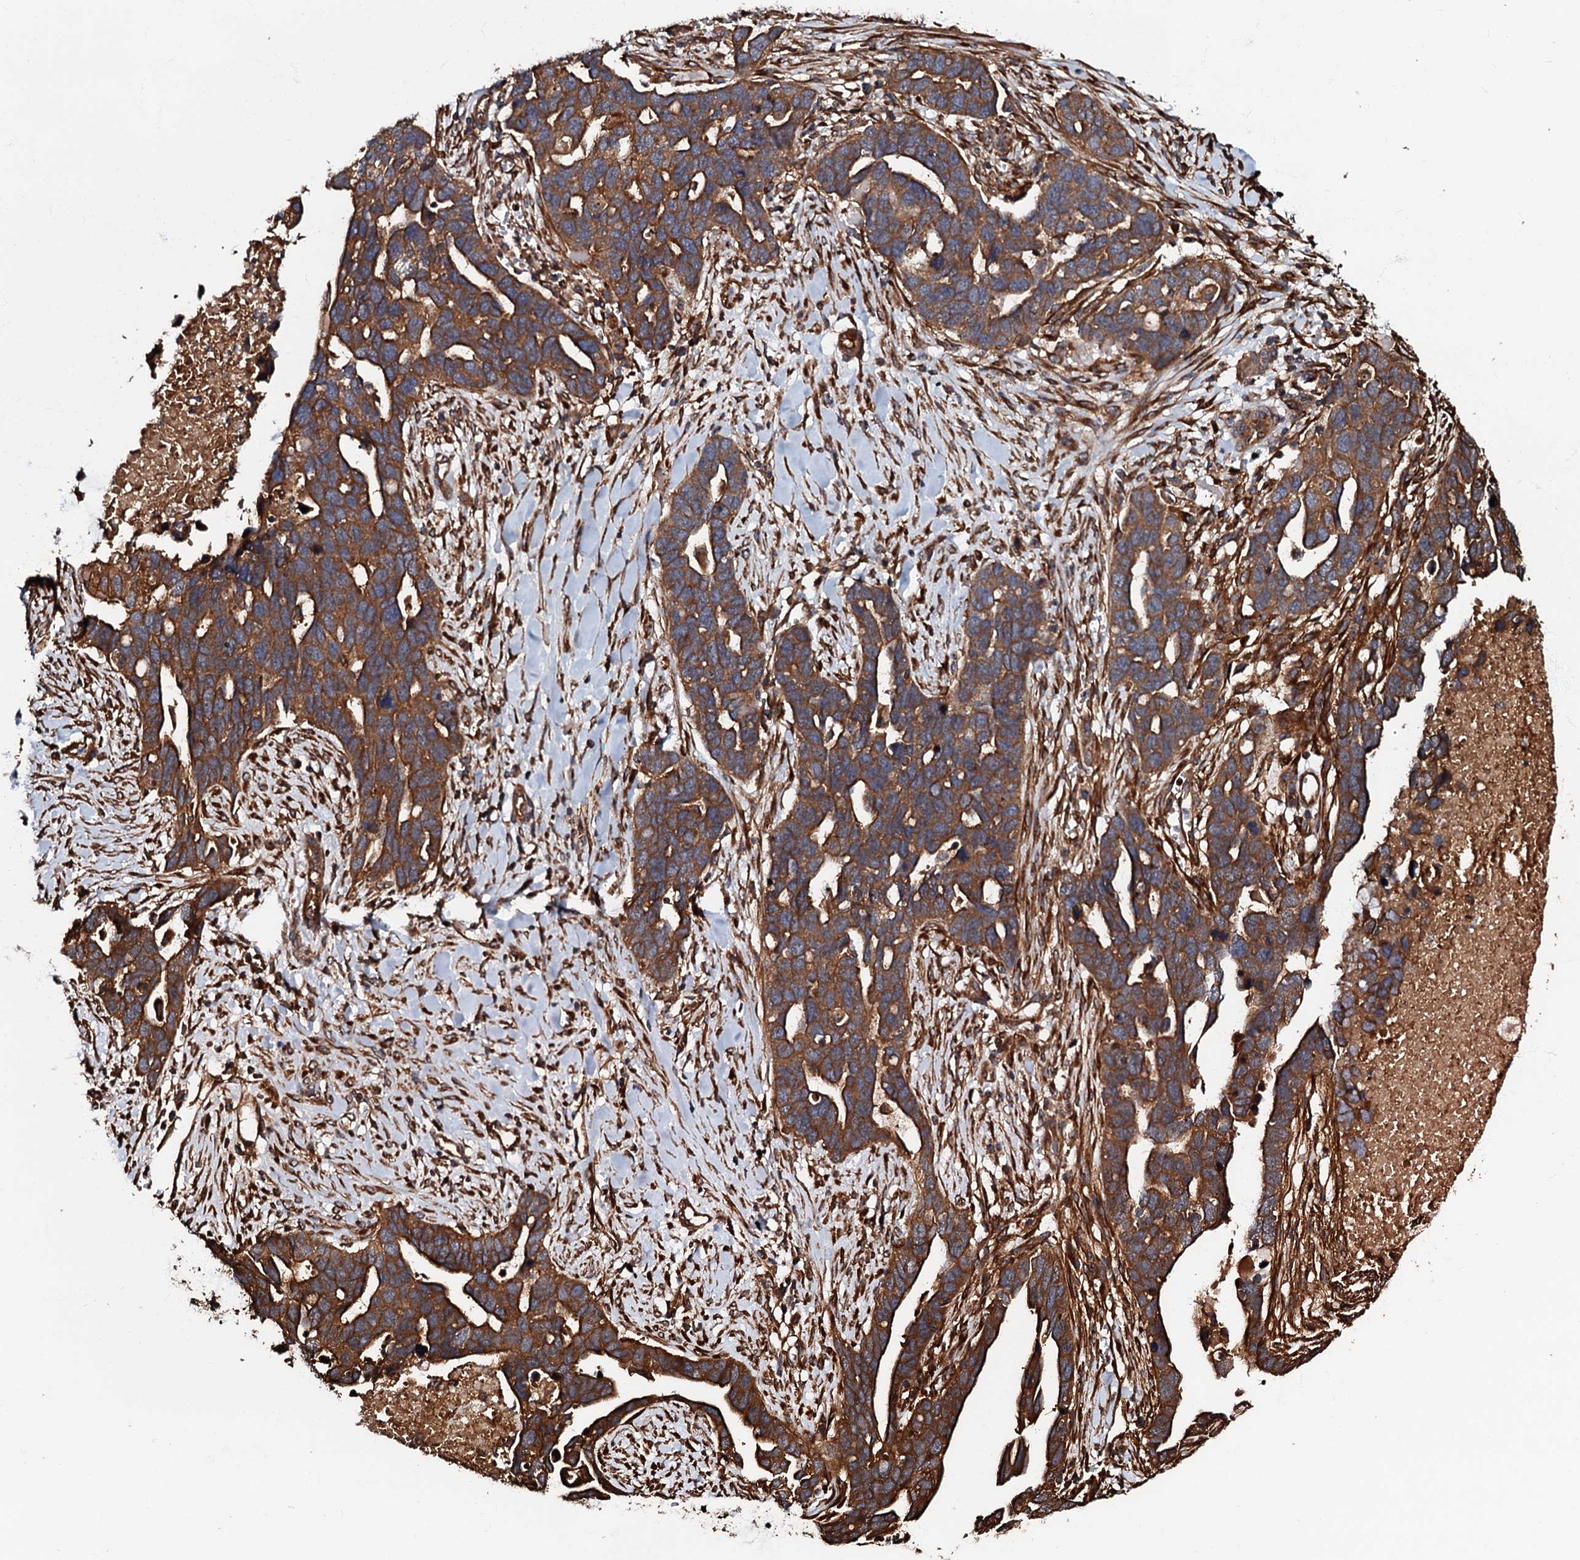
{"staining": {"intensity": "strong", "quantity": ">75%", "location": "cytoplasmic/membranous"}, "tissue": "ovarian cancer", "cell_type": "Tumor cells", "image_type": "cancer", "snomed": [{"axis": "morphology", "description": "Cystadenocarcinoma, serous, NOS"}, {"axis": "topography", "description": "Ovary"}], "caption": "Protein positivity by immunohistochemistry demonstrates strong cytoplasmic/membranous positivity in about >75% of tumor cells in ovarian cancer.", "gene": "BLOC1S6", "patient": {"sex": "female", "age": 54}}